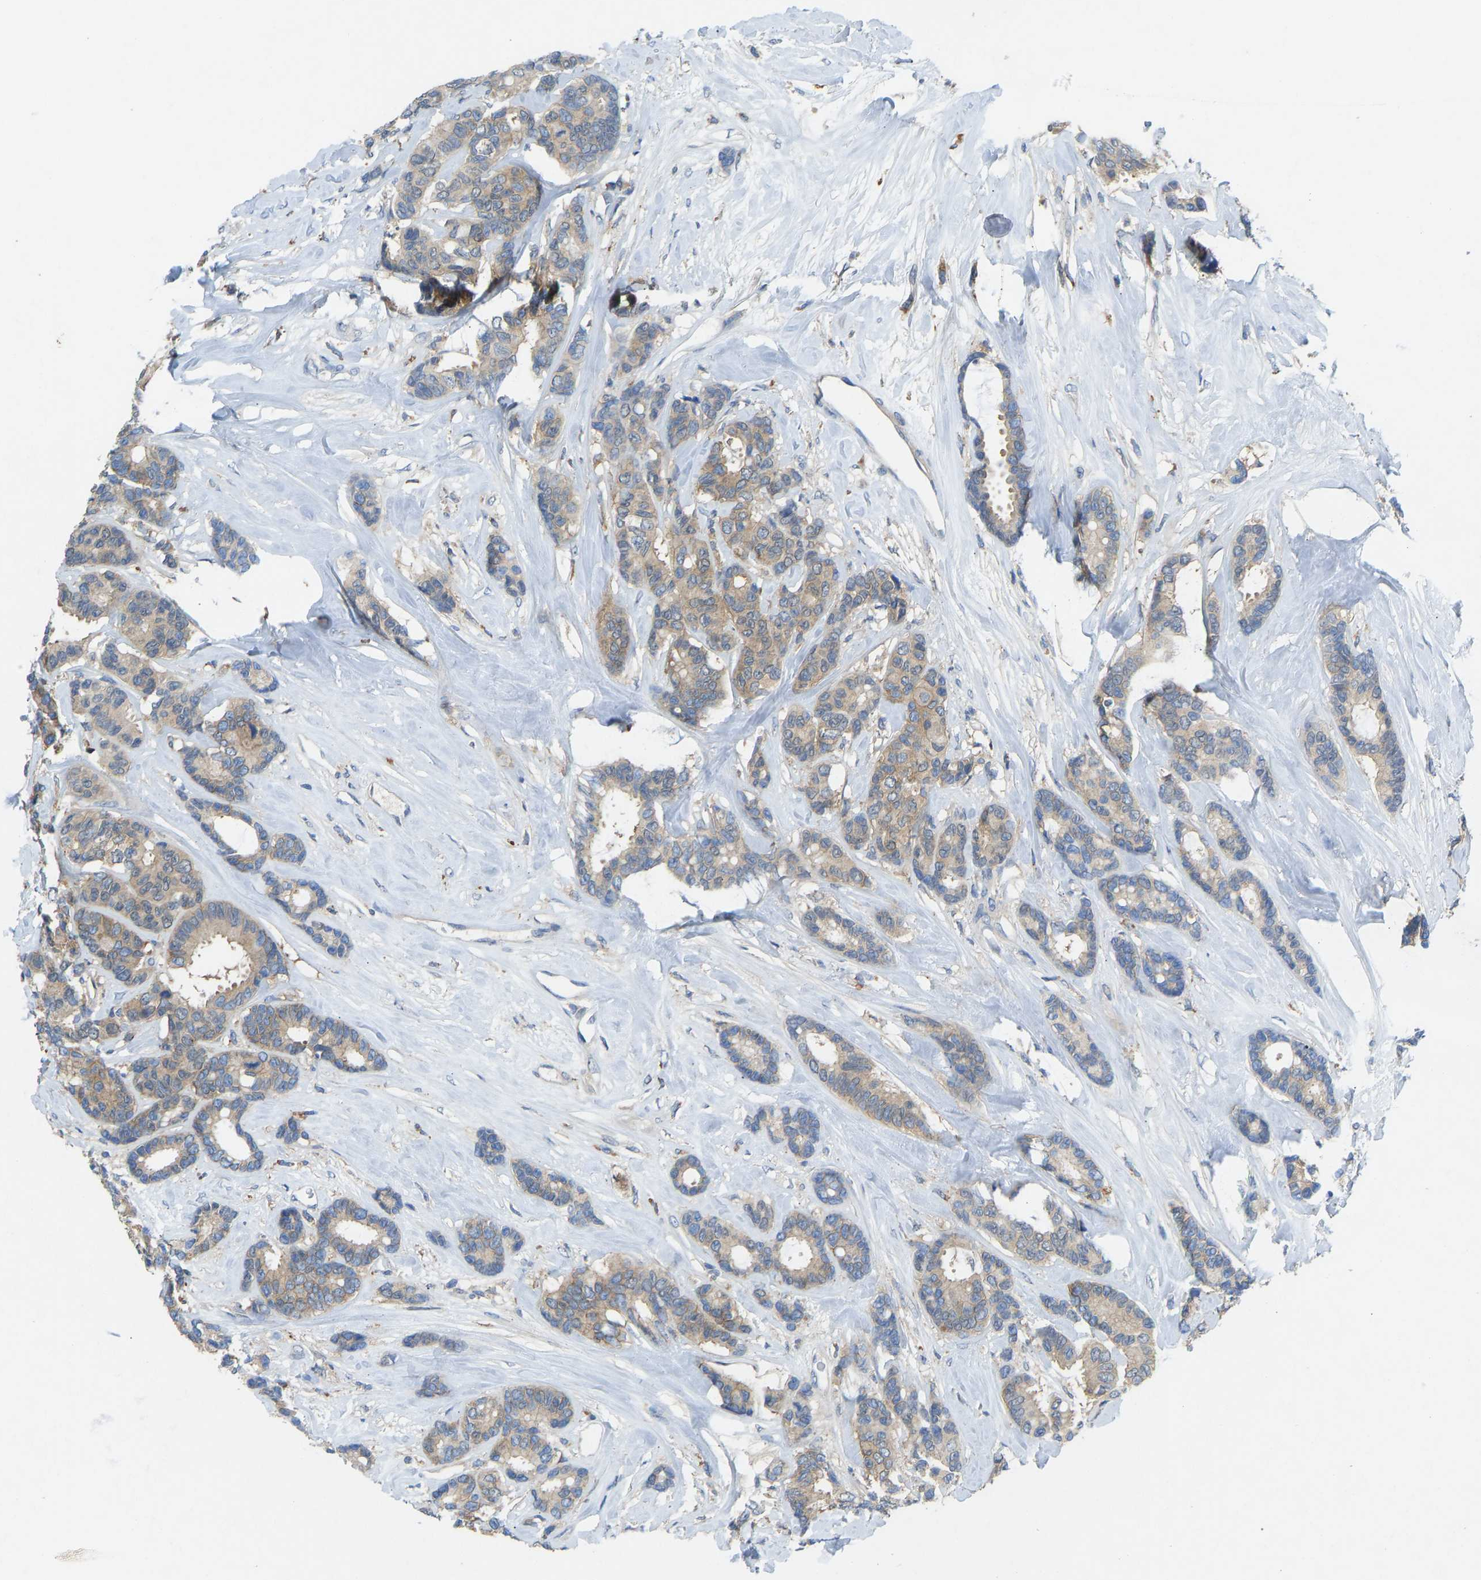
{"staining": {"intensity": "moderate", "quantity": ">75%", "location": "cytoplasmic/membranous"}, "tissue": "breast cancer", "cell_type": "Tumor cells", "image_type": "cancer", "snomed": [{"axis": "morphology", "description": "Duct carcinoma"}, {"axis": "topography", "description": "Breast"}], "caption": "Moderate cytoplasmic/membranous expression is identified in about >75% of tumor cells in infiltrating ductal carcinoma (breast). Immunohistochemistry (ihc) stains the protein in brown and the nuclei are stained blue.", "gene": "NDRG3", "patient": {"sex": "female", "age": 87}}